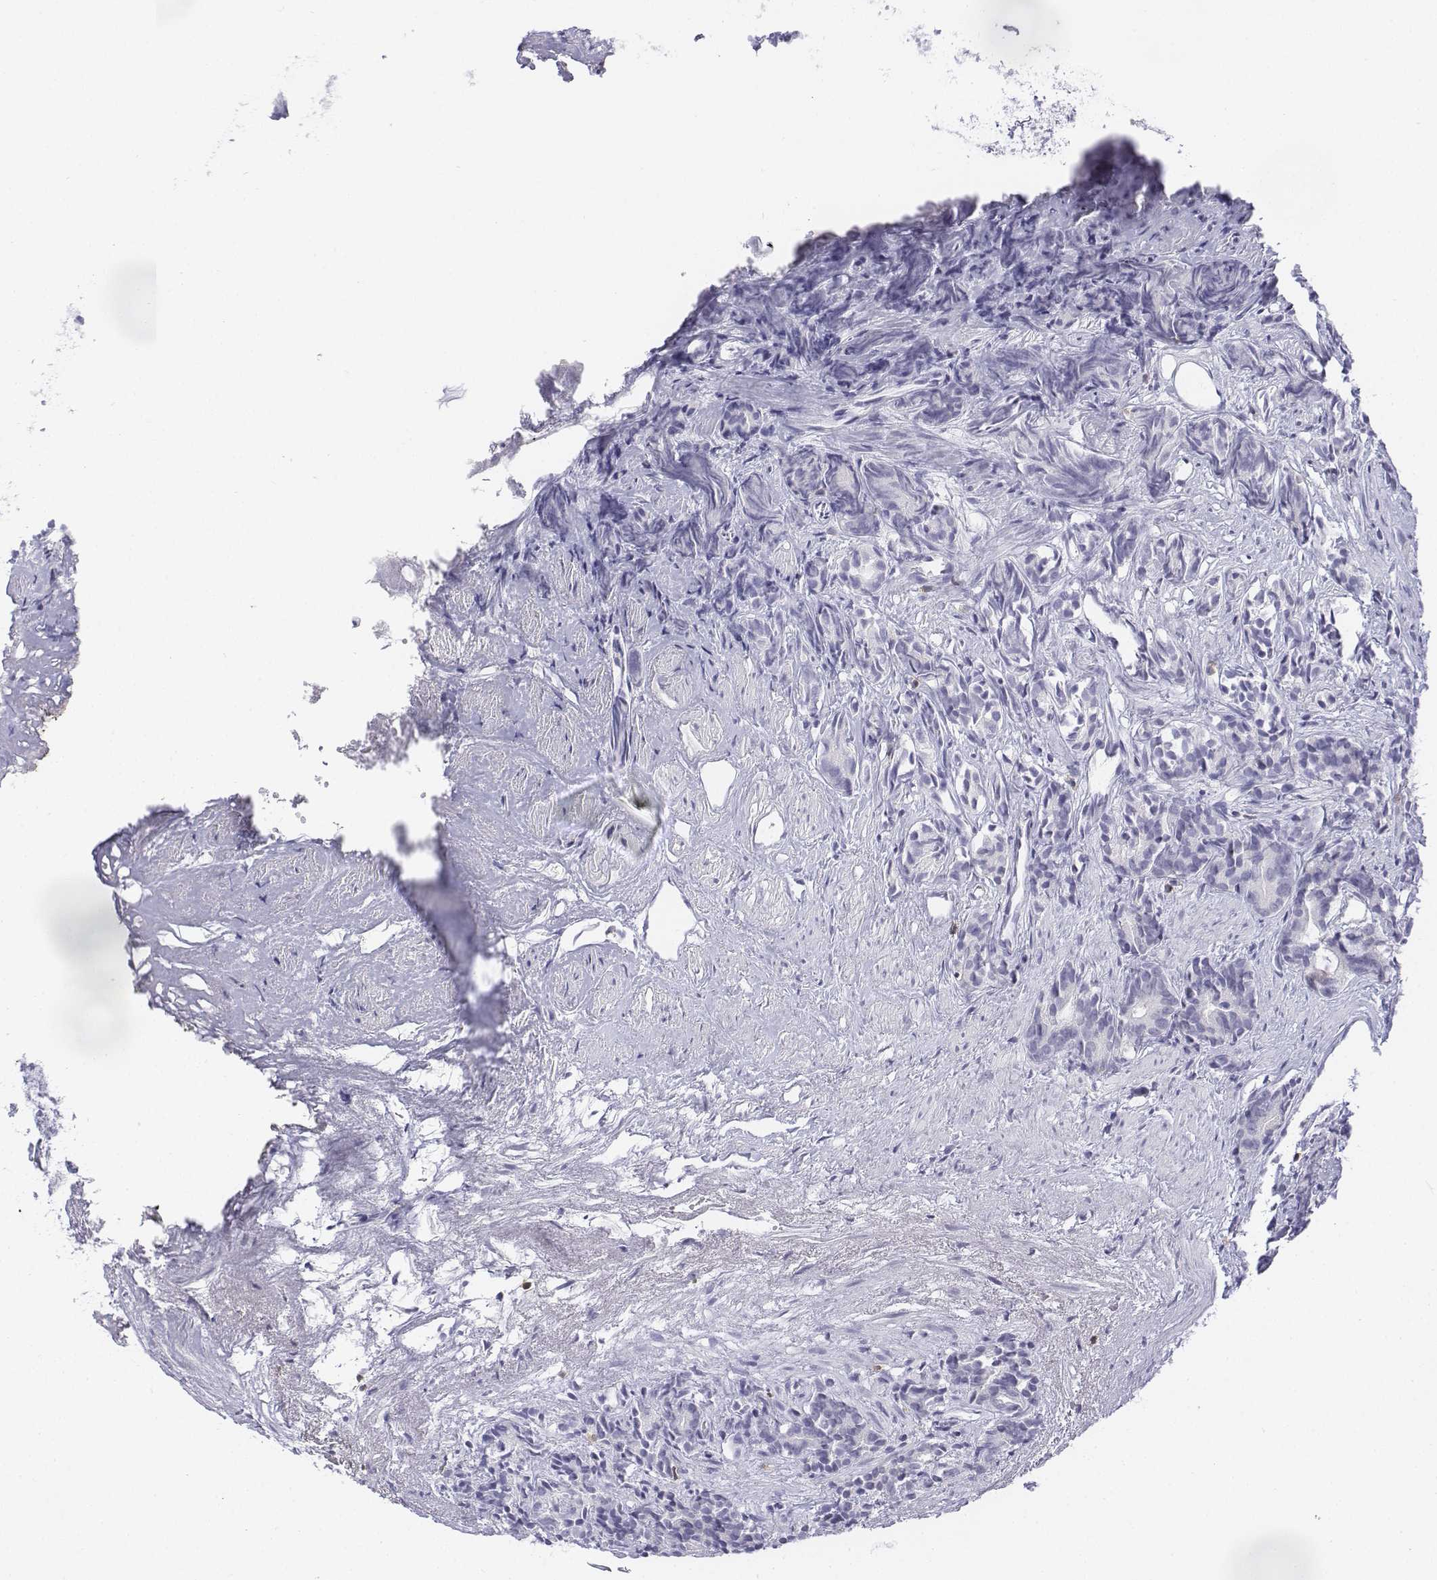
{"staining": {"intensity": "negative", "quantity": "none", "location": "none"}, "tissue": "prostate cancer", "cell_type": "Tumor cells", "image_type": "cancer", "snomed": [{"axis": "morphology", "description": "Adenocarcinoma, High grade"}, {"axis": "topography", "description": "Prostate"}], "caption": "Immunohistochemical staining of prostate cancer shows no significant staining in tumor cells.", "gene": "CD3E", "patient": {"sex": "male", "age": 84}}